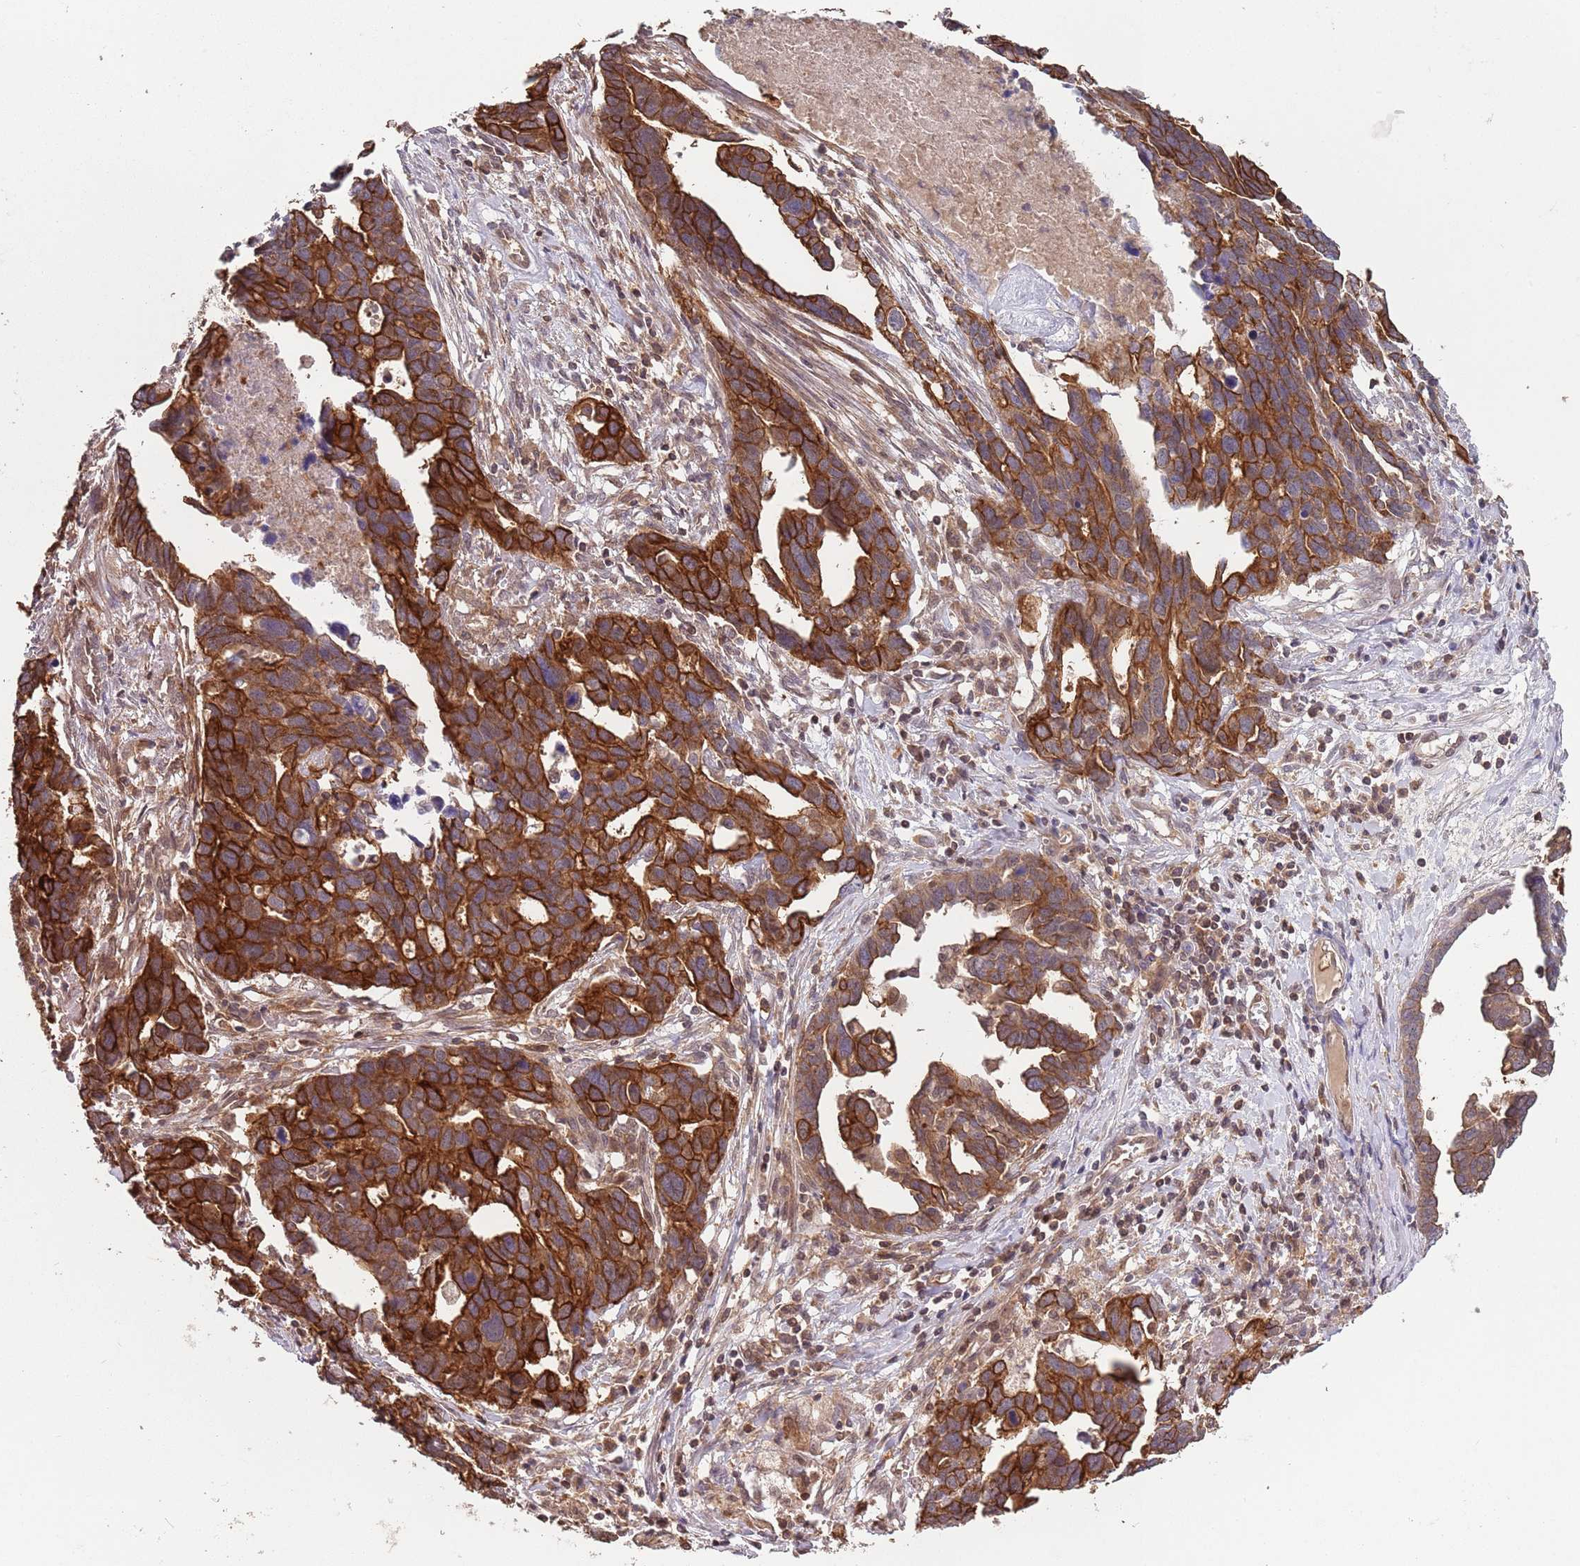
{"staining": {"intensity": "strong", "quantity": ">75%", "location": "cytoplasmic/membranous"}, "tissue": "ovarian cancer", "cell_type": "Tumor cells", "image_type": "cancer", "snomed": [{"axis": "morphology", "description": "Cystadenocarcinoma, serous, NOS"}, {"axis": "topography", "description": "Ovary"}], "caption": "Ovarian cancer (serous cystadenocarcinoma) was stained to show a protein in brown. There is high levels of strong cytoplasmic/membranous positivity in about >75% of tumor cells.", "gene": "GSDMD", "patient": {"sex": "female", "age": 54}}